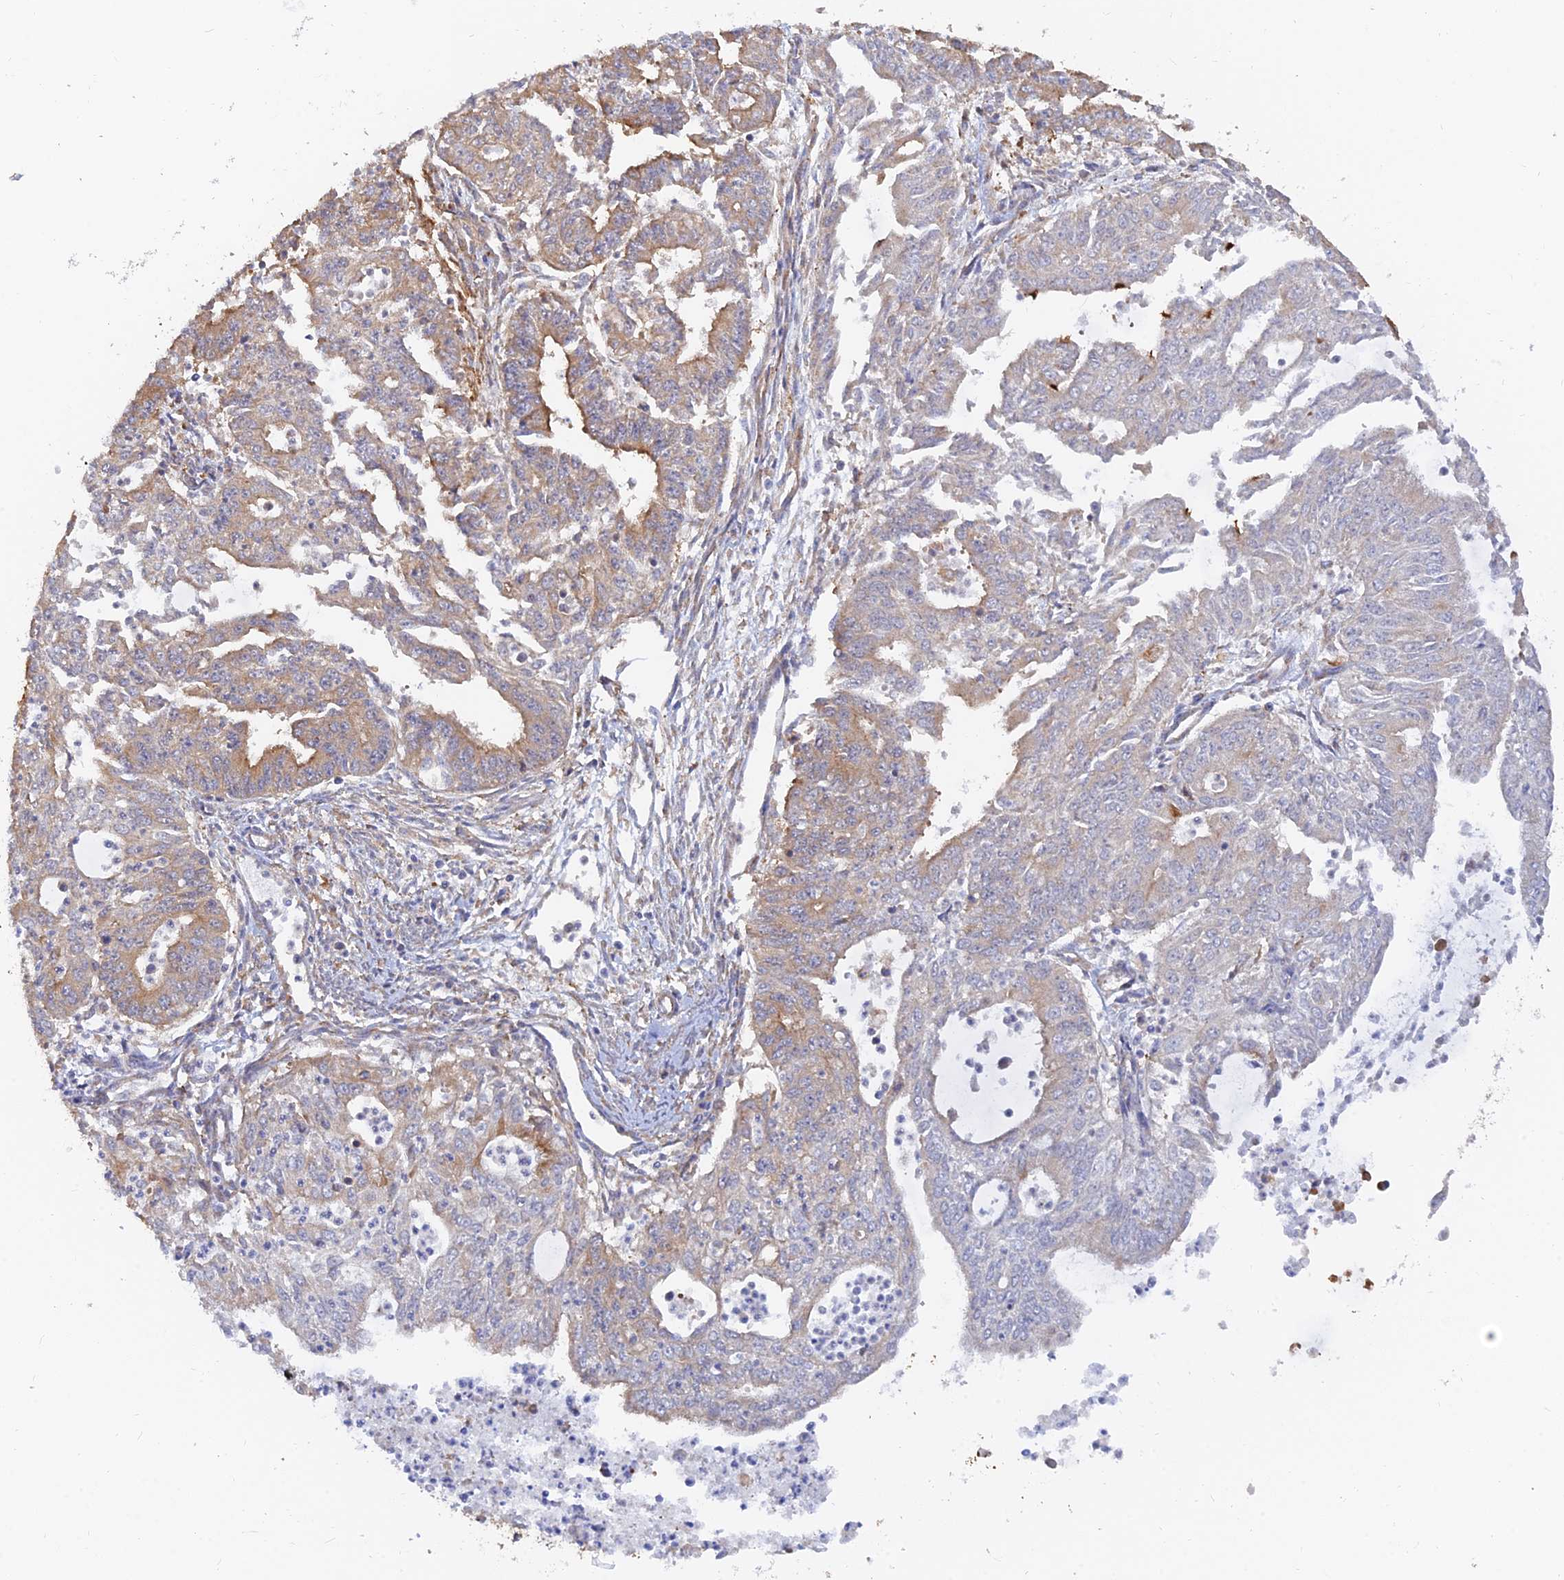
{"staining": {"intensity": "moderate", "quantity": "25%-75%", "location": "cytoplasmic/membranous"}, "tissue": "endometrial cancer", "cell_type": "Tumor cells", "image_type": "cancer", "snomed": [{"axis": "morphology", "description": "Adenocarcinoma, NOS"}, {"axis": "topography", "description": "Endometrium"}], "caption": "A high-resolution photomicrograph shows immunohistochemistry staining of endometrial adenocarcinoma, which exhibits moderate cytoplasmic/membranous positivity in about 25%-75% of tumor cells.", "gene": "WBP11", "patient": {"sex": "female", "age": 73}}